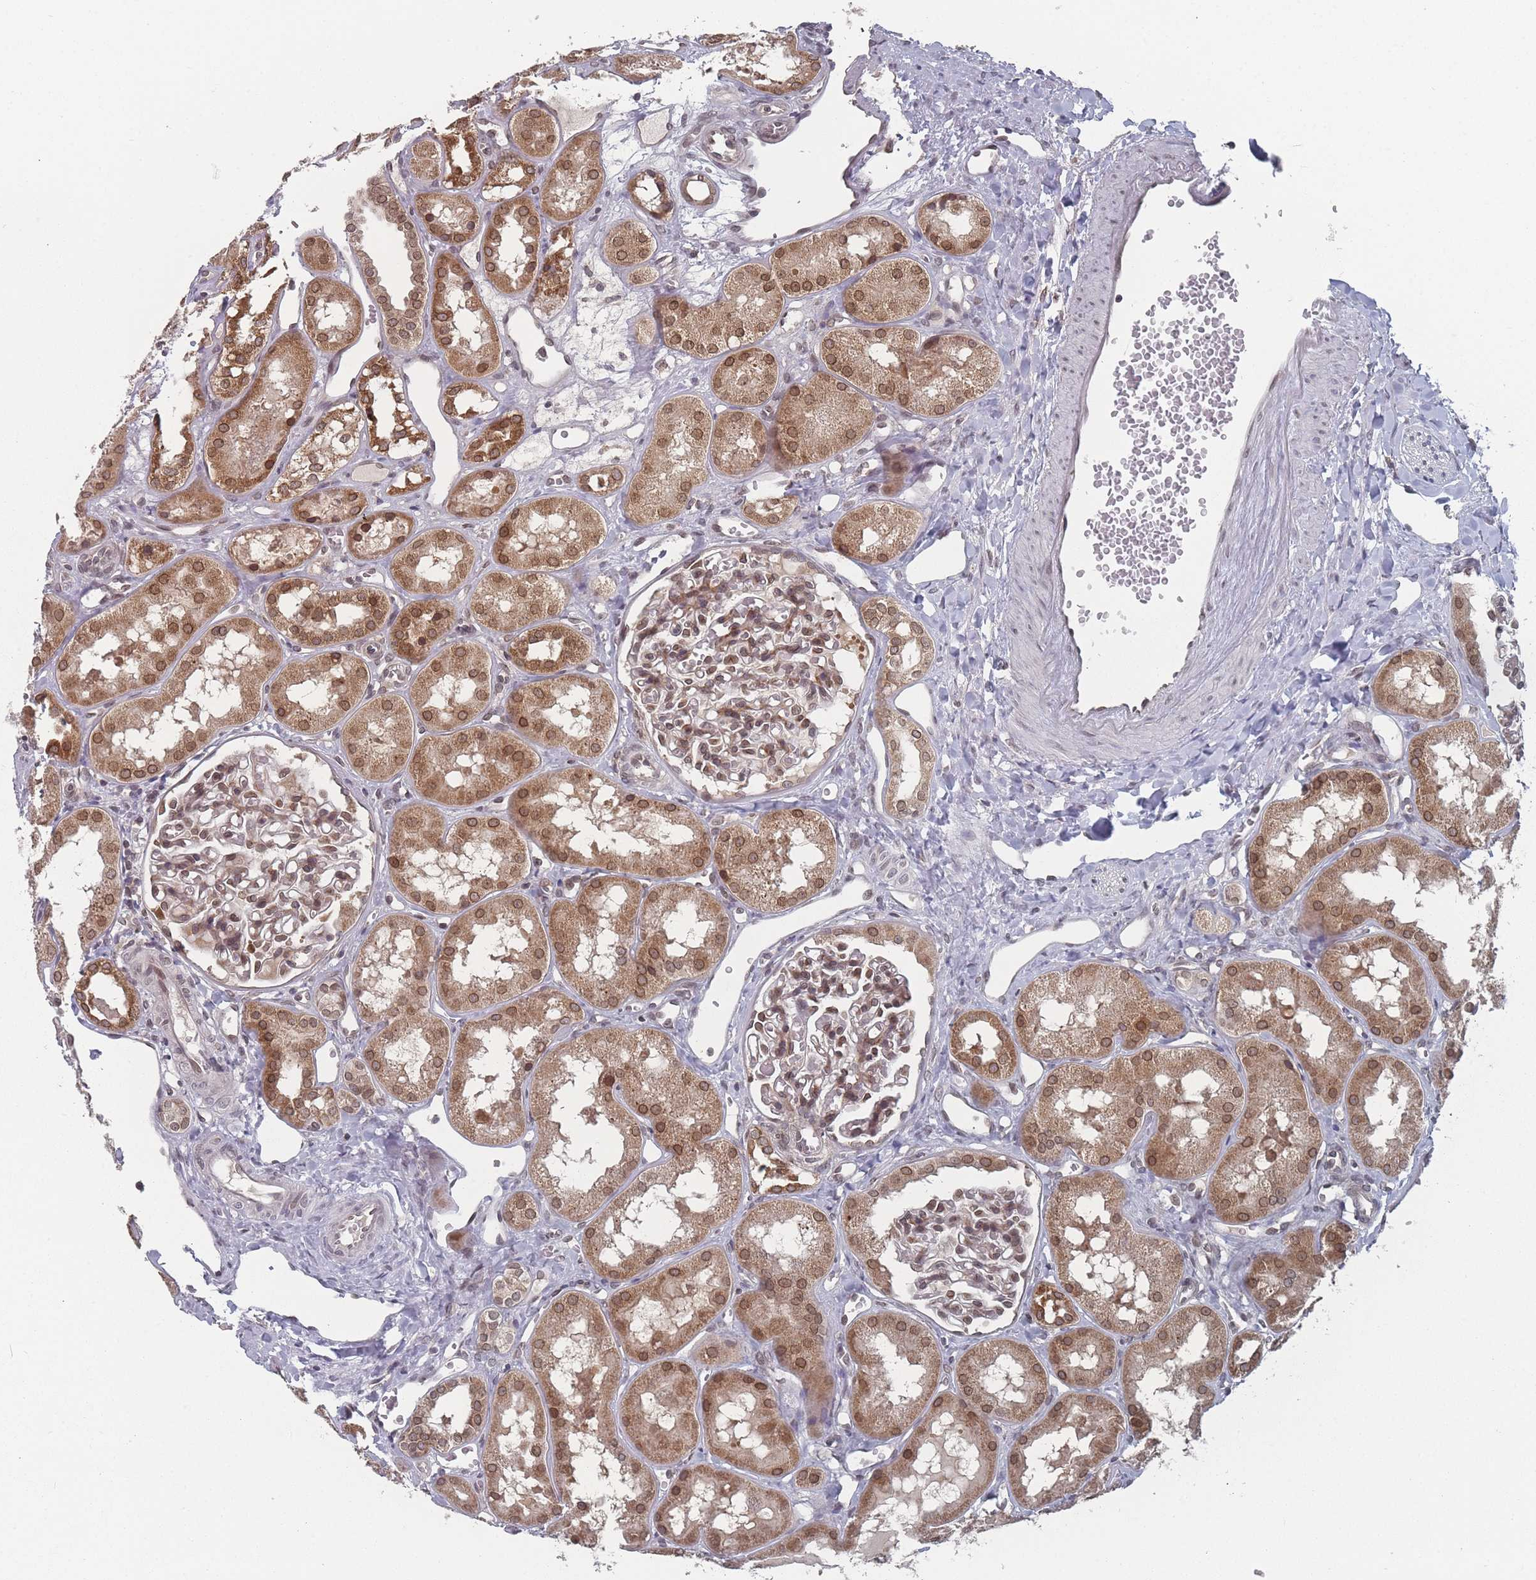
{"staining": {"intensity": "moderate", "quantity": "25%-75%", "location": "cytoplasmic/membranous,nuclear"}, "tissue": "kidney", "cell_type": "Cells in glomeruli", "image_type": "normal", "snomed": [{"axis": "morphology", "description": "Normal tissue, NOS"}, {"axis": "topography", "description": "Kidney"}], "caption": "Protein staining of benign kidney shows moderate cytoplasmic/membranous,nuclear positivity in approximately 25%-75% of cells in glomeruli. Nuclei are stained in blue.", "gene": "TBC1D25", "patient": {"sex": "male", "age": 16}}